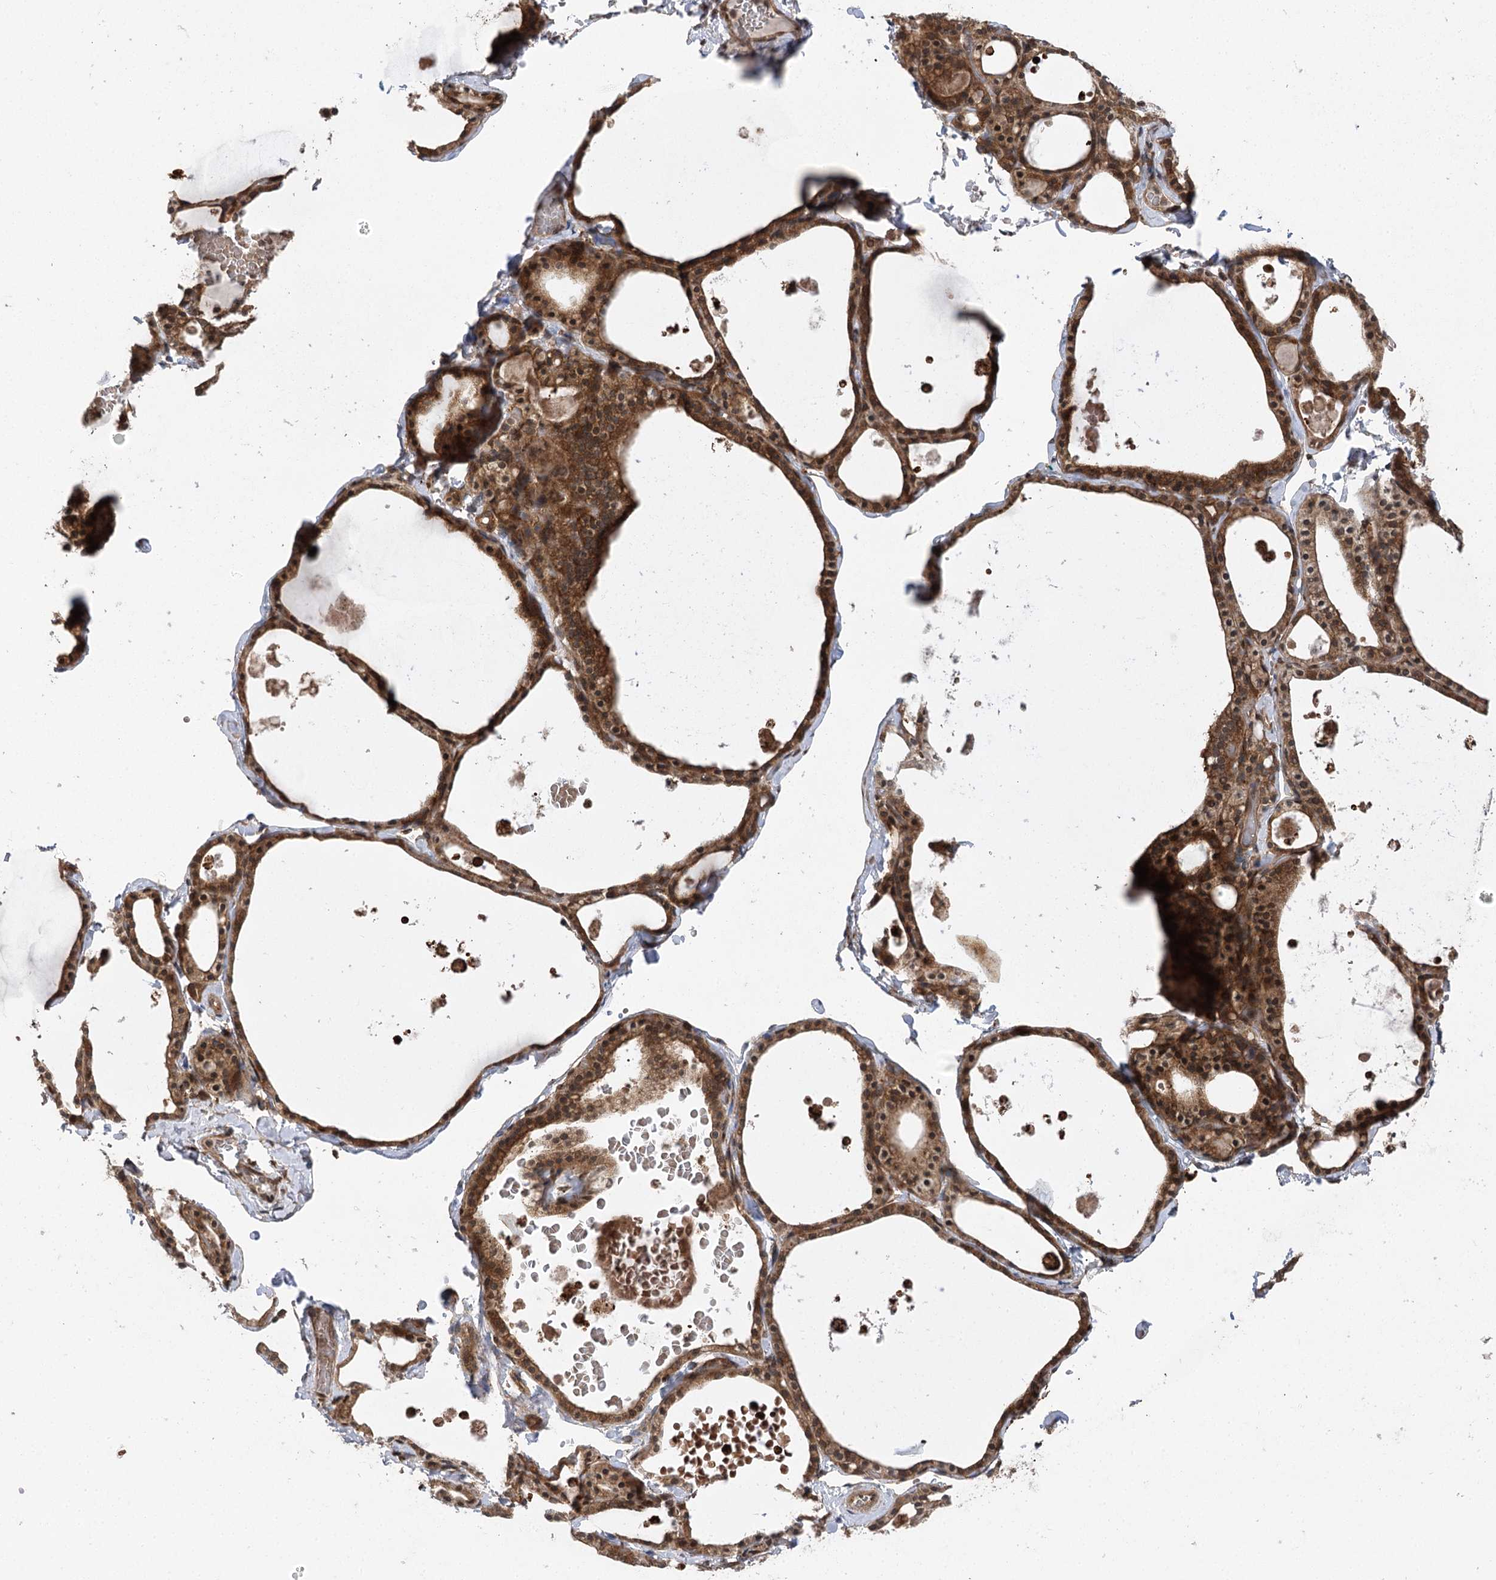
{"staining": {"intensity": "moderate", "quantity": ">75%", "location": "cytoplasmic/membranous,nuclear"}, "tissue": "thyroid gland", "cell_type": "Glandular cells", "image_type": "normal", "snomed": [{"axis": "morphology", "description": "Normal tissue, NOS"}, {"axis": "topography", "description": "Thyroid gland"}], "caption": "Thyroid gland was stained to show a protein in brown. There is medium levels of moderate cytoplasmic/membranous,nuclear positivity in about >75% of glandular cells. The protein of interest is stained brown, and the nuclei are stained in blue (DAB IHC with brightfield microscopy, high magnification).", "gene": "C12orf4", "patient": {"sex": "male", "age": 56}}